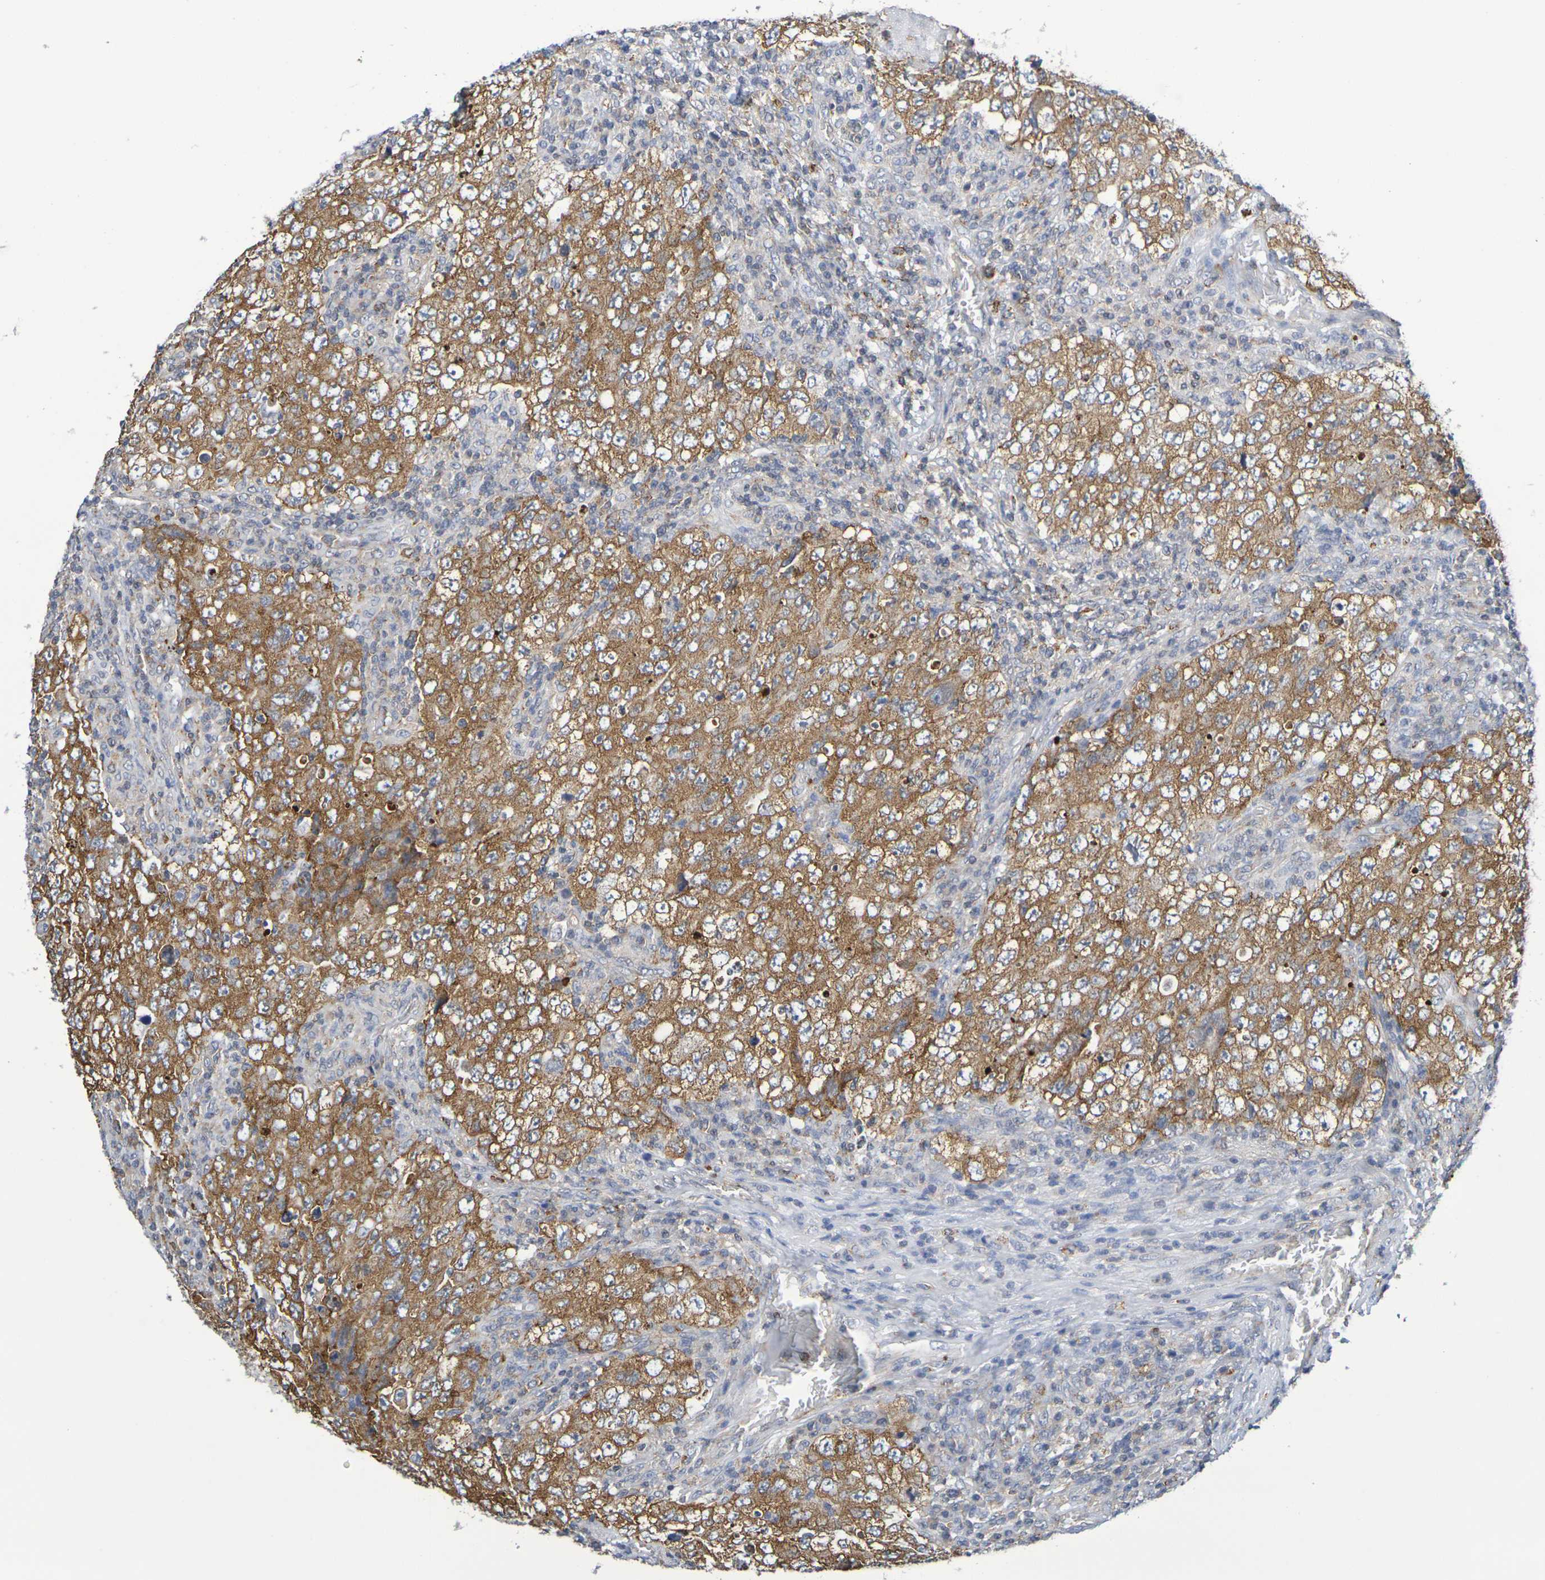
{"staining": {"intensity": "moderate", "quantity": ">75%", "location": "cytoplasmic/membranous"}, "tissue": "testis cancer", "cell_type": "Tumor cells", "image_type": "cancer", "snomed": [{"axis": "morphology", "description": "Carcinoma, Embryonal, NOS"}, {"axis": "topography", "description": "Testis"}], "caption": "Testis cancer (embryonal carcinoma) stained for a protein displays moderate cytoplasmic/membranous positivity in tumor cells.", "gene": "CHRNB1", "patient": {"sex": "male", "age": 26}}